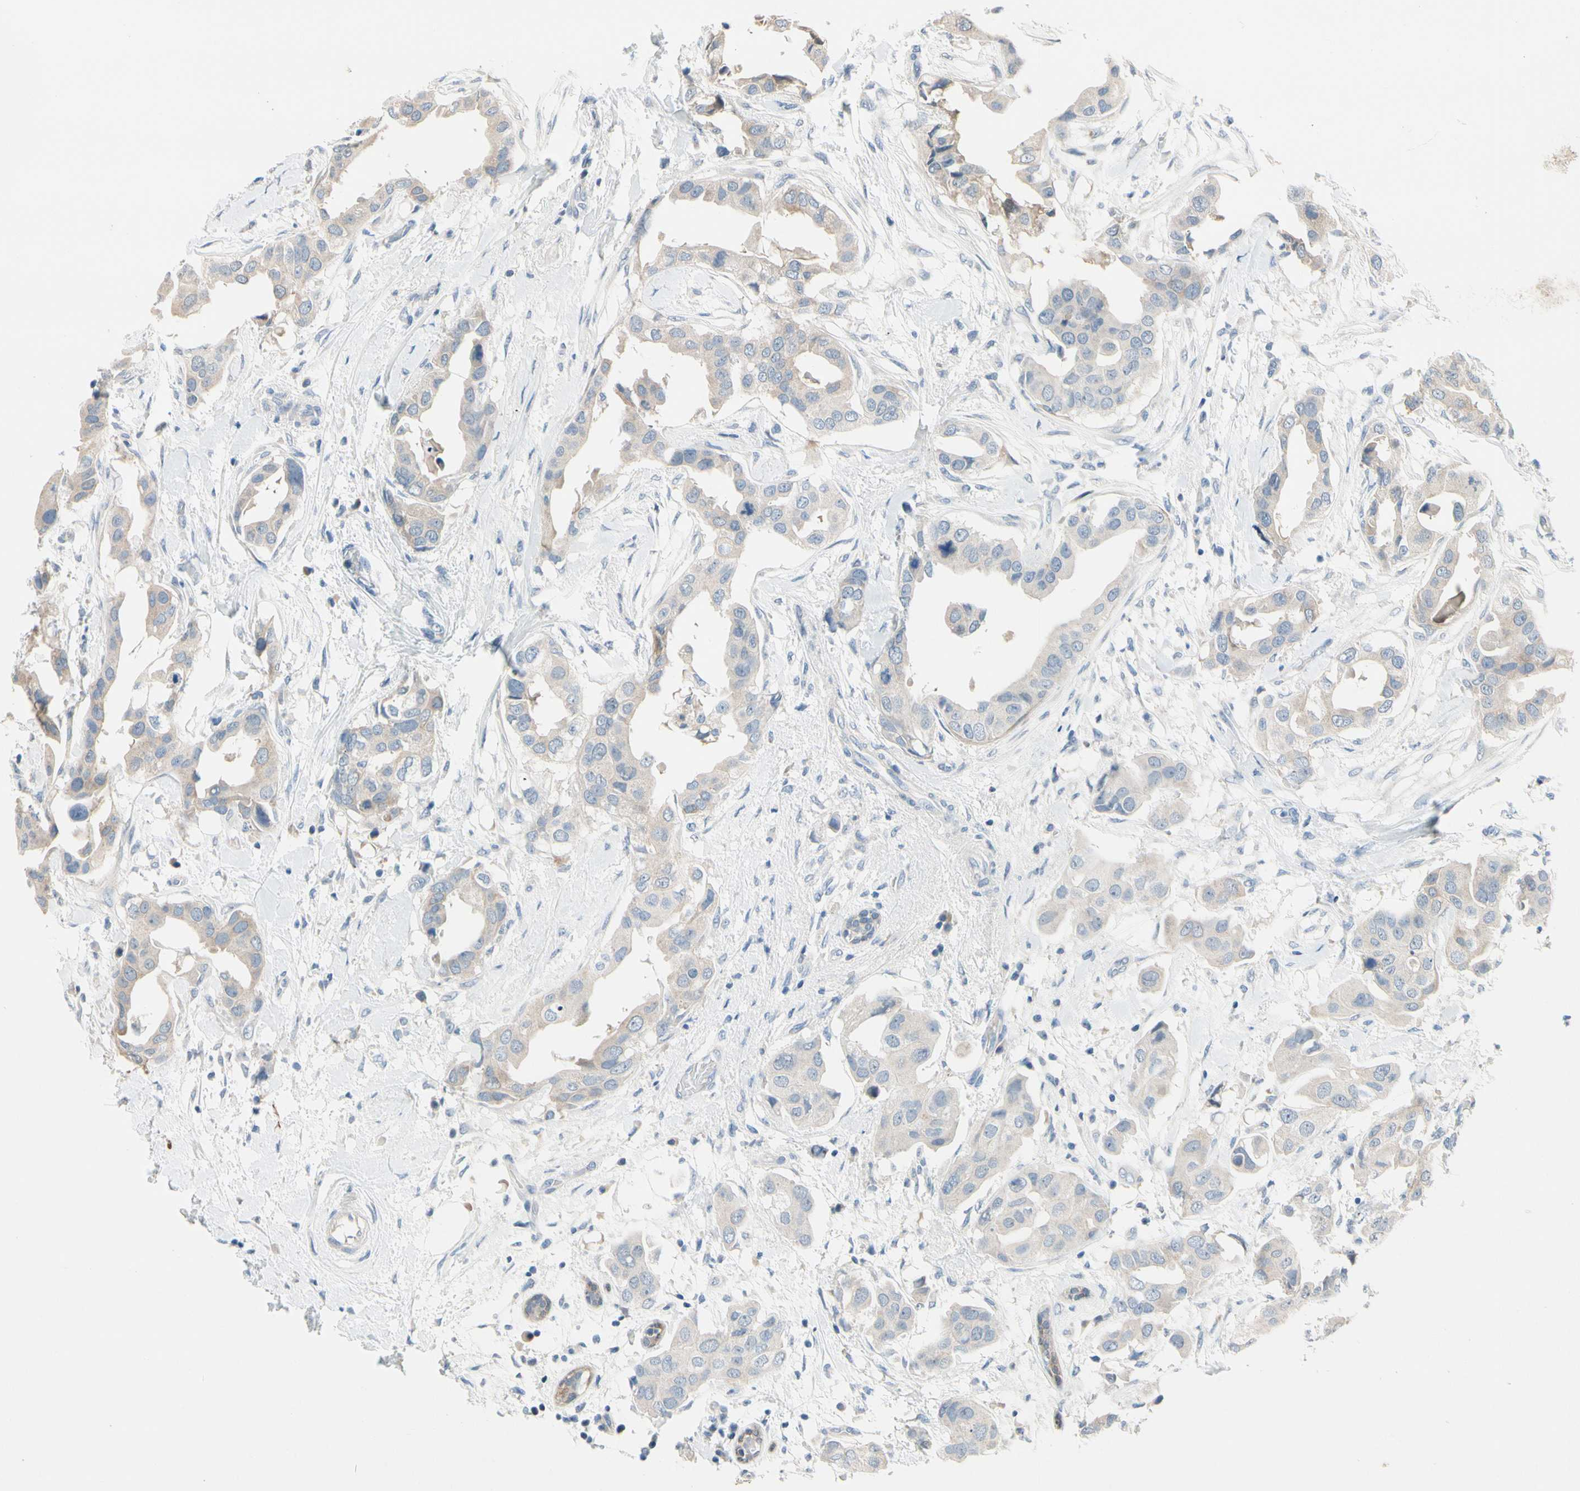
{"staining": {"intensity": "negative", "quantity": "none", "location": "none"}, "tissue": "breast cancer", "cell_type": "Tumor cells", "image_type": "cancer", "snomed": [{"axis": "morphology", "description": "Duct carcinoma"}, {"axis": "topography", "description": "Breast"}], "caption": "Breast cancer was stained to show a protein in brown. There is no significant staining in tumor cells.", "gene": "SLC27A6", "patient": {"sex": "female", "age": 40}}